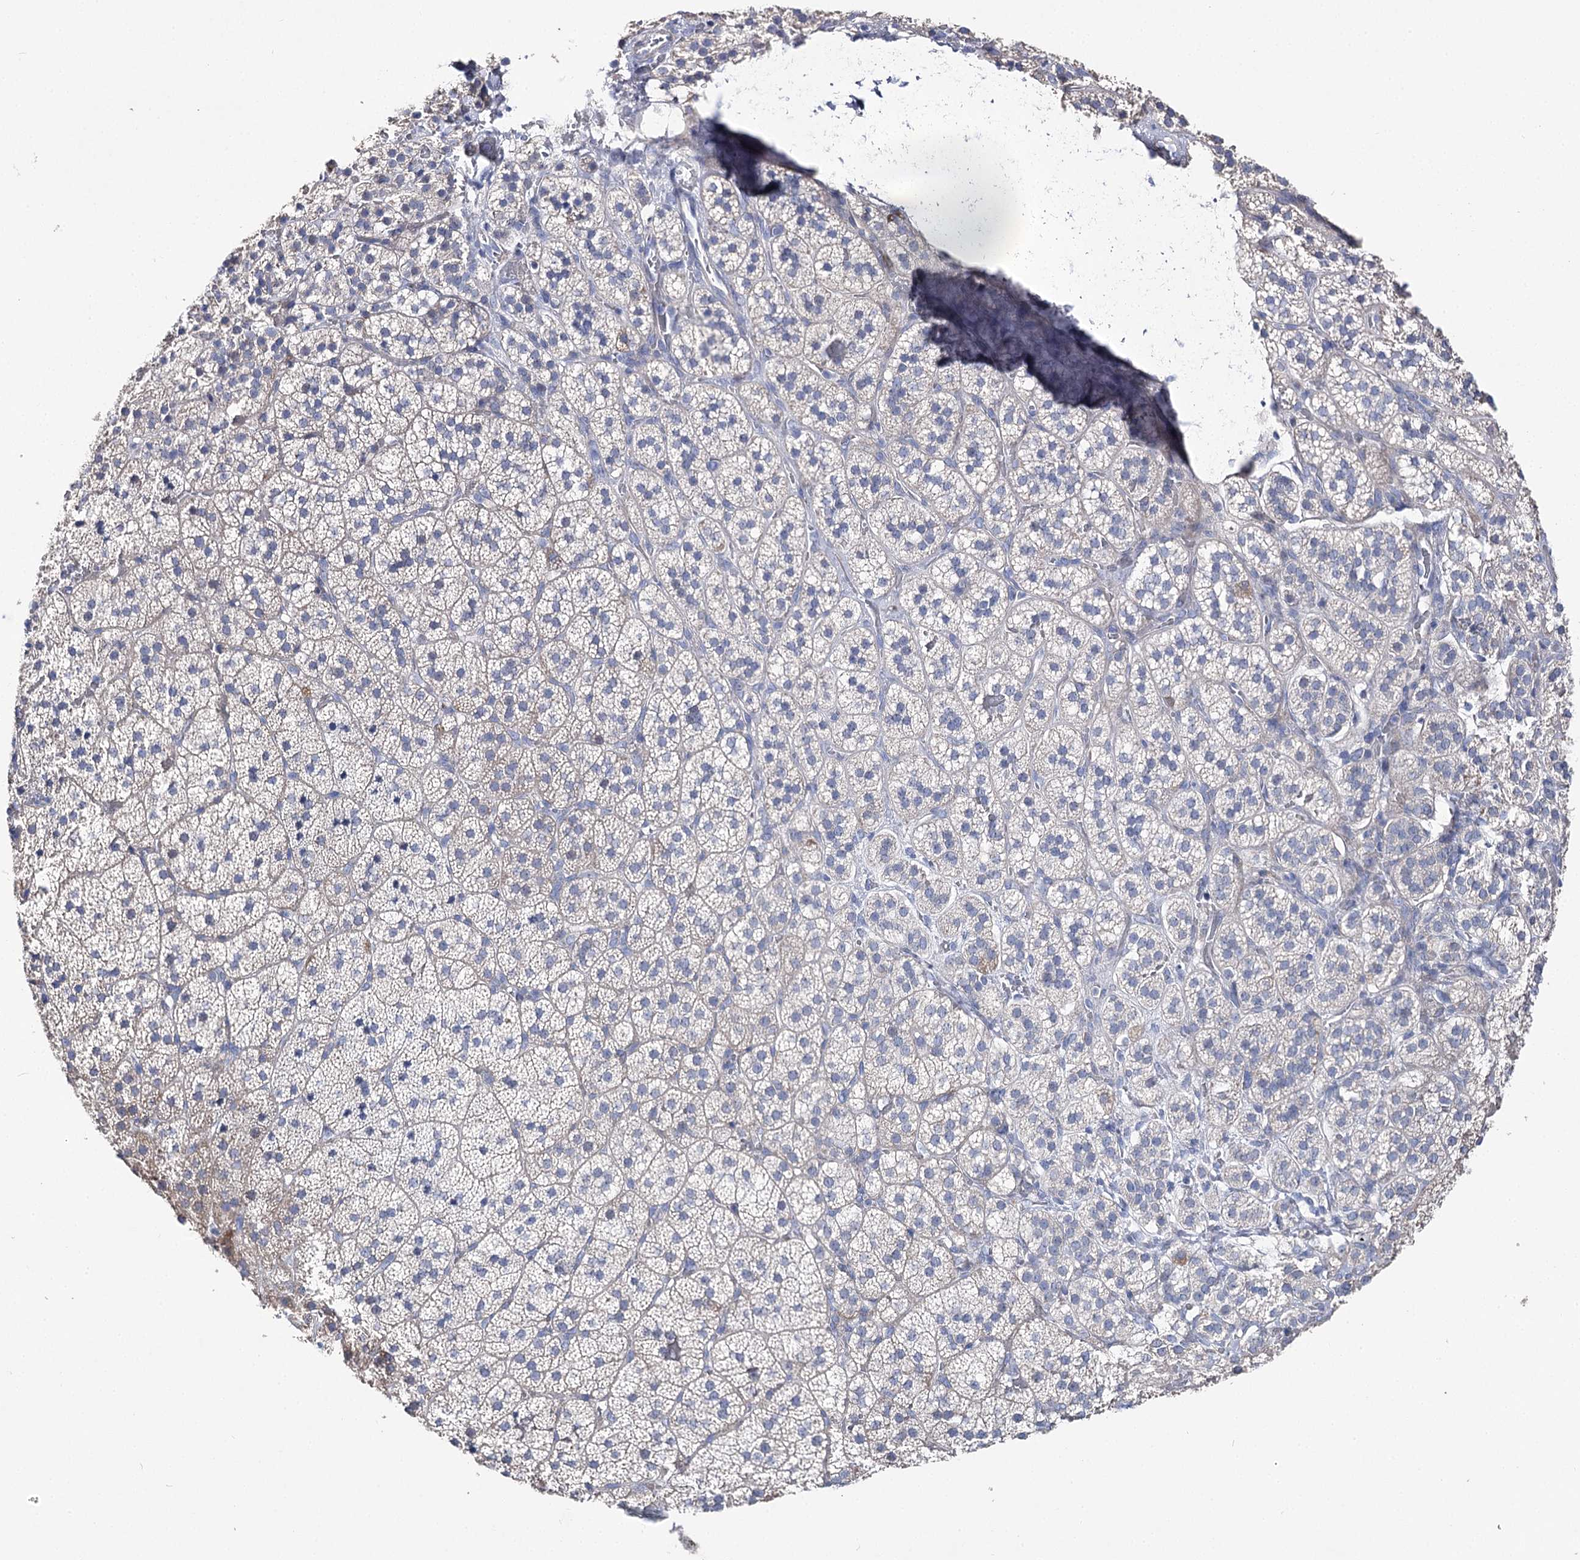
{"staining": {"intensity": "negative", "quantity": "none", "location": "none"}, "tissue": "adrenal gland", "cell_type": "Glandular cells", "image_type": "normal", "snomed": [{"axis": "morphology", "description": "Normal tissue, NOS"}, {"axis": "topography", "description": "Adrenal gland"}], "caption": "Protein analysis of benign adrenal gland reveals no significant expression in glandular cells.", "gene": "NRAP", "patient": {"sex": "female", "age": 44}}